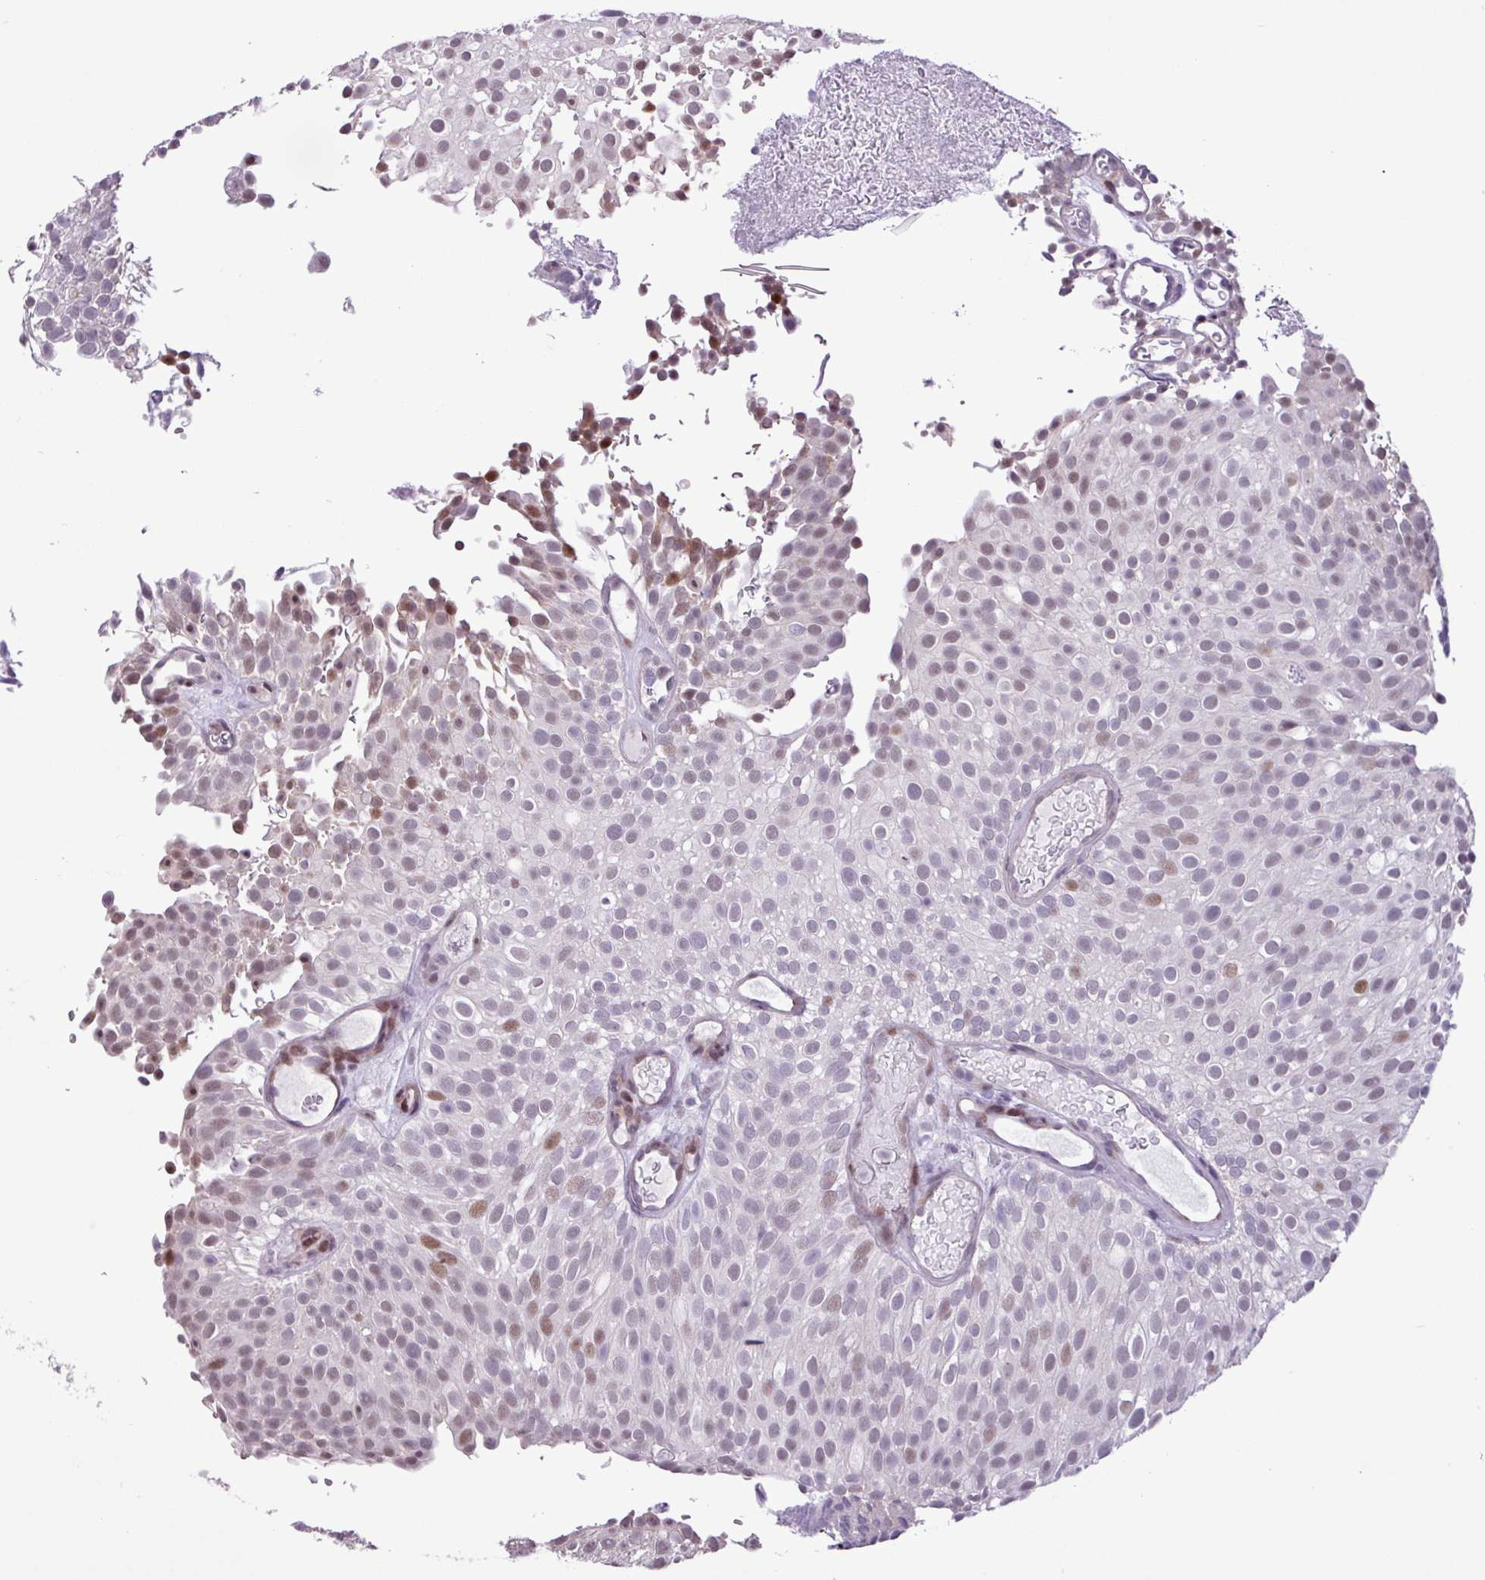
{"staining": {"intensity": "moderate", "quantity": "<25%", "location": "nuclear"}, "tissue": "urothelial cancer", "cell_type": "Tumor cells", "image_type": "cancer", "snomed": [{"axis": "morphology", "description": "Urothelial carcinoma, Low grade"}, {"axis": "topography", "description": "Urinary bladder"}], "caption": "Low-grade urothelial carcinoma tissue reveals moderate nuclear staining in about <25% of tumor cells Nuclei are stained in blue.", "gene": "ZNF354A", "patient": {"sex": "male", "age": 78}}